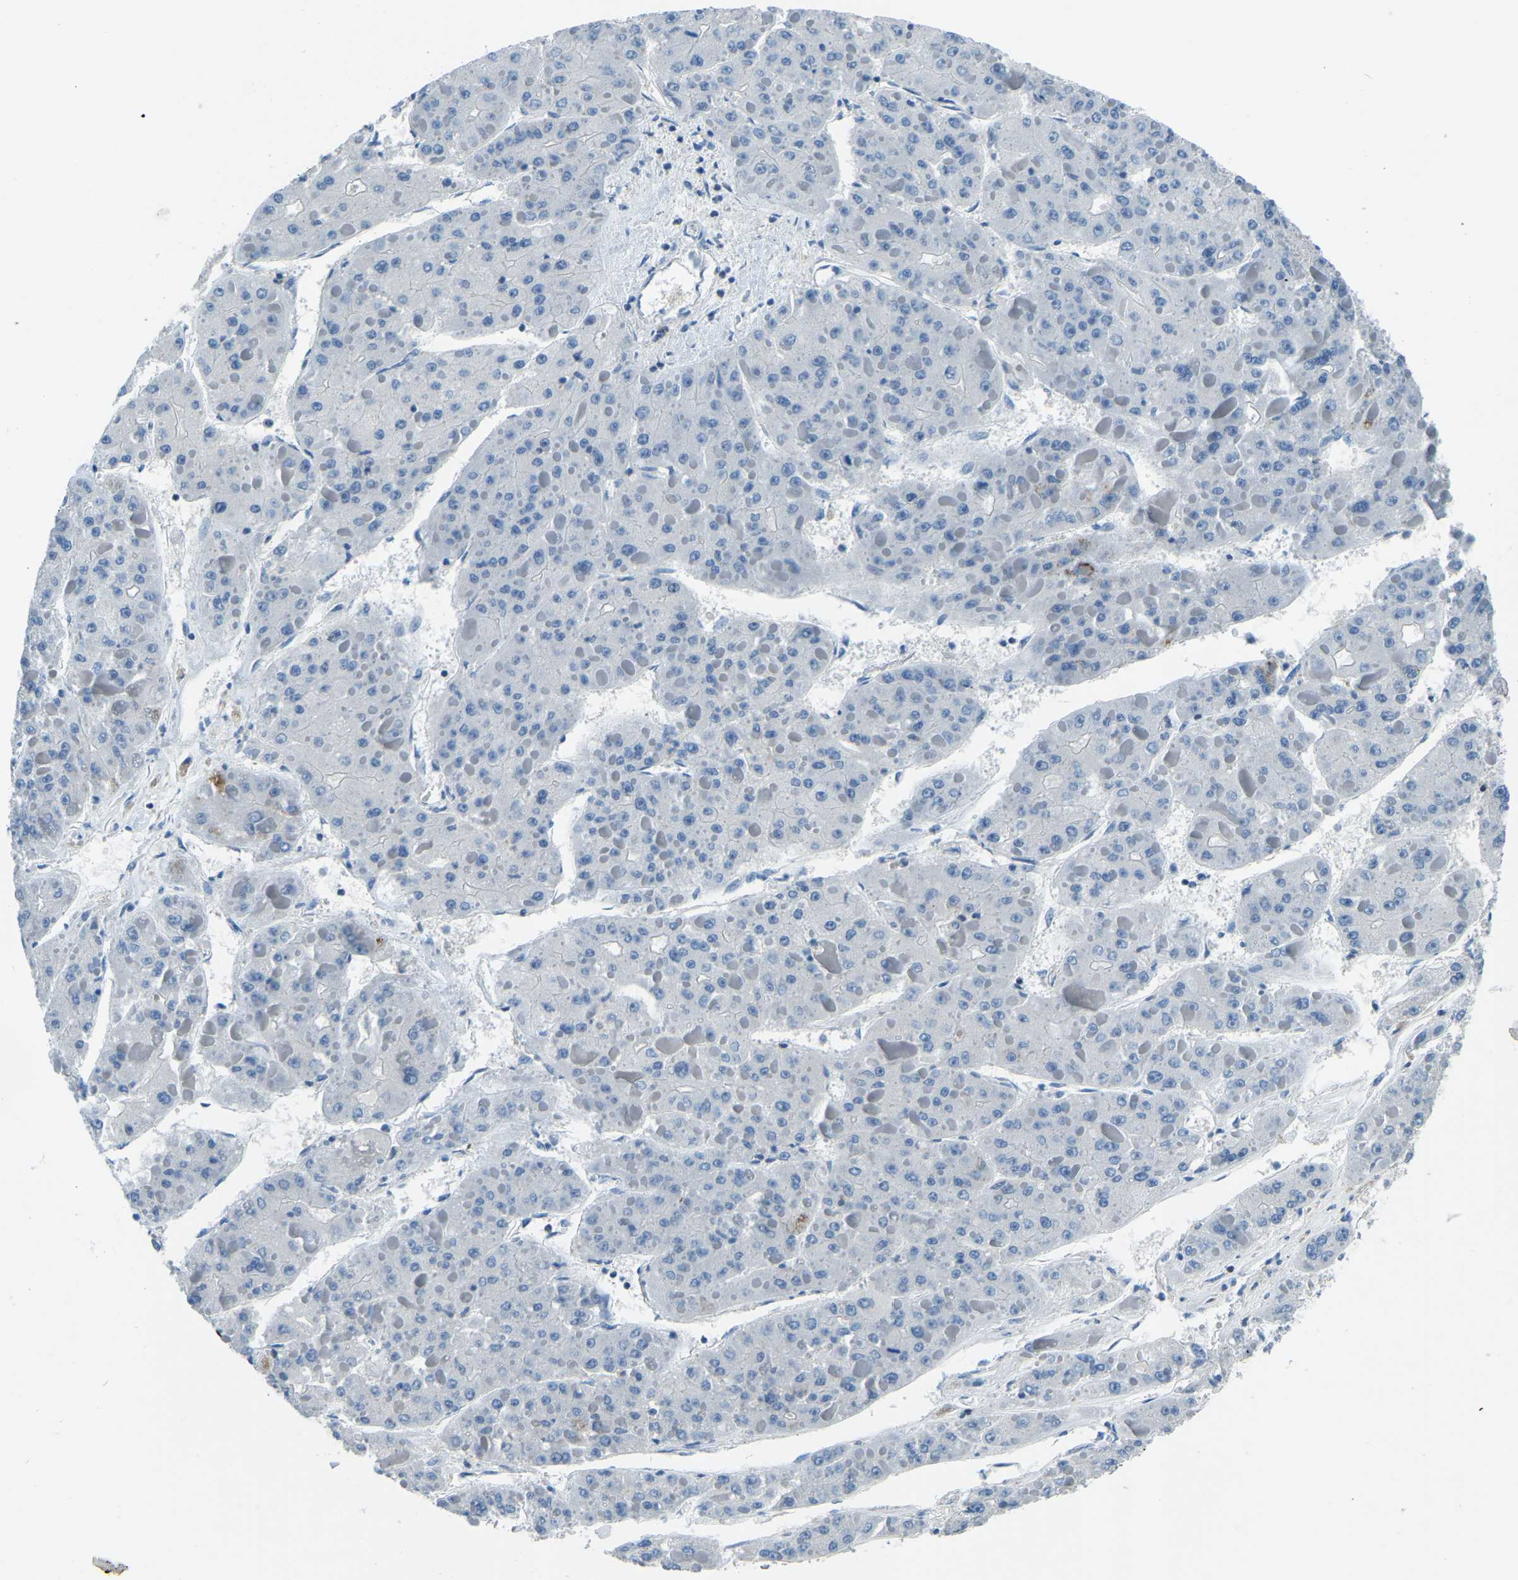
{"staining": {"intensity": "moderate", "quantity": "<25%", "location": "cytoplasmic/membranous"}, "tissue": "liver cancer", "cell_type": "Tumor cells", "image_type": "cancer", "snomed": [{"axis": "morphology", "description": "Carcinoma, Hepatocellular, NOS"}, {"axis": "topography", "description": "Liver"}], "caption": "Immunohistochemical staining of liver cancer (hepatocellular carcinoma) displays low levels of moderate cytoplasmic/membranous positivity in approximately <25% of tumor cells.", "gene": "XIRP1", "patient": {"sex": "female", "age": 73}}